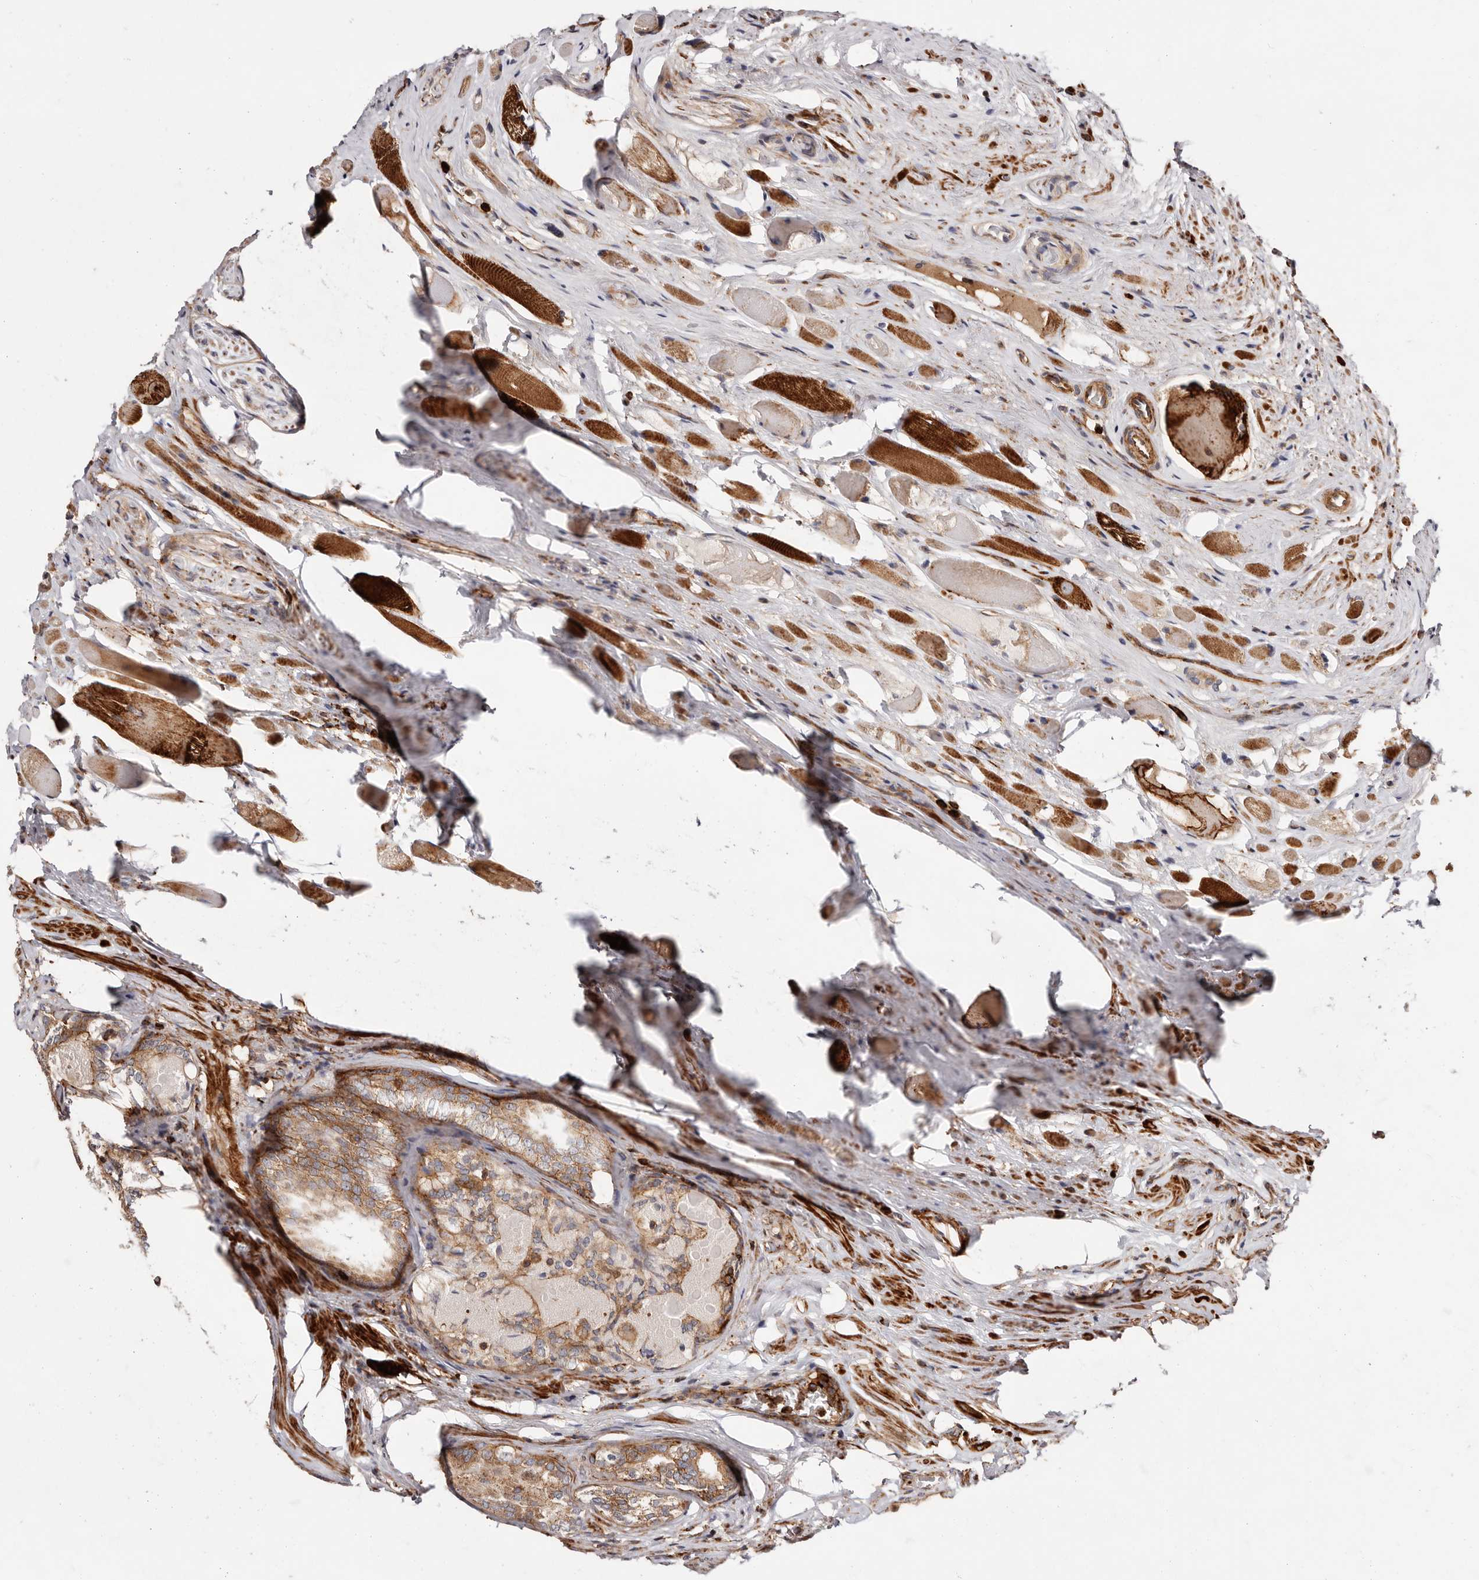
{"staining": {"intensity": "moderate", "quantity": ">75%", "location": "cytoplasmic/membranous"}, "tissue": "prostate cancer", "cell_type": "Tumor cells", "image_type": "cancer", "snomed": [{"axis": "morphology", "description": "Adenocarcinoma, Low grade"}, {"axis": "topography", "description": "Prostate"}], "caption": "DAB immunohistochemical staining of prostate adenocarcinoma (low-grade) displays moderate cytoplasmic/membranous protein expression in about >75% of tumor cells.", "gene": "PTPN22", "patient": {"sex": "male", "age": 72}}